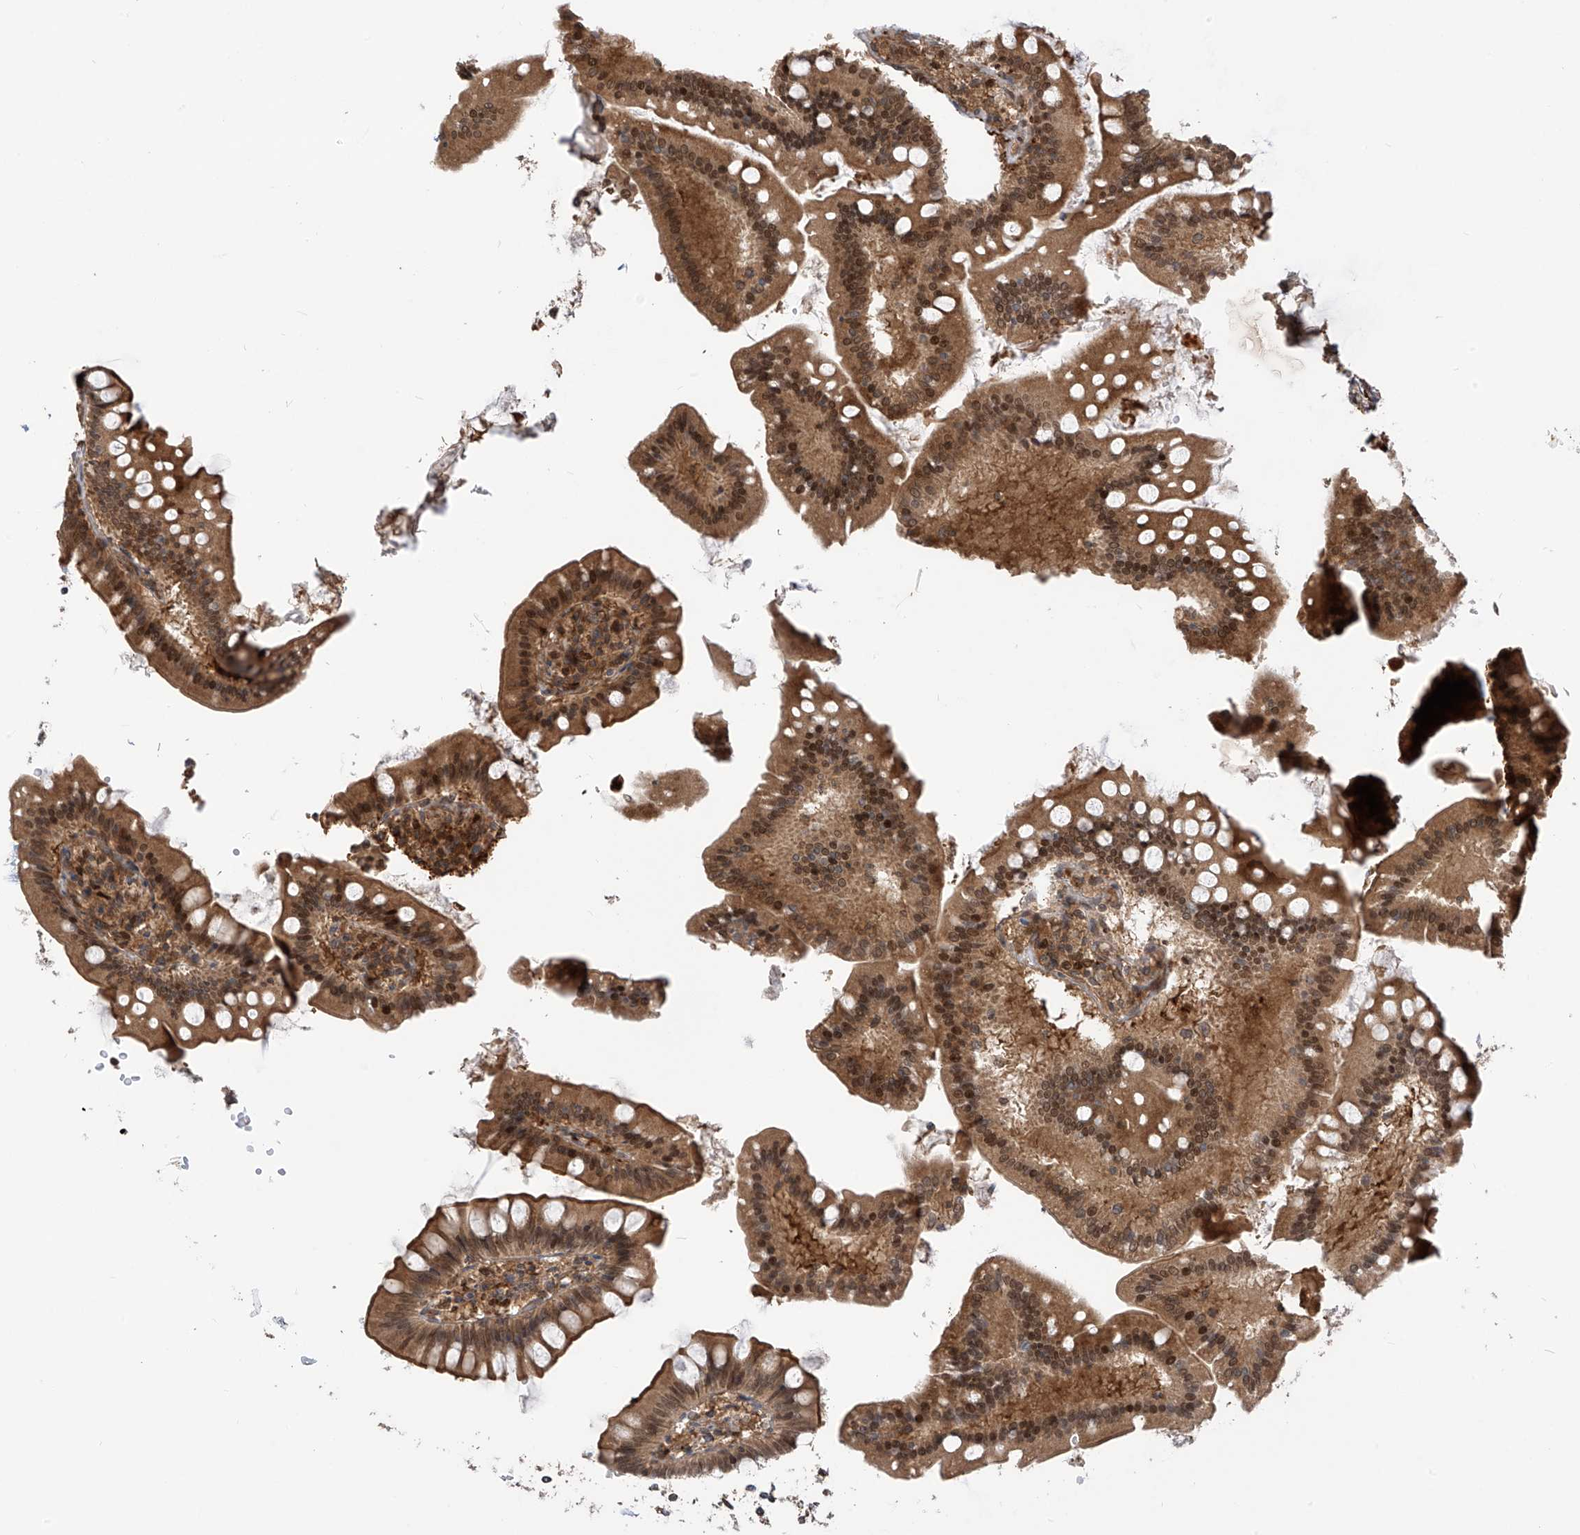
{"staining": {"intensity": "moderate", "quantity": ">75%", "location": "cytoplasmic/membranous,nuclear"}, "tissue": "small intestine", "cell_type": "Glandular cells", "image_type": "normal", "snomed": [{"axis": "morphology", "description": "Normal tissue, NOS"}, {"axis": "topography", "description": "Small intestine"}], "caption": "Immunohistochemistry of benign small intestine reveals medium levels of moderate cytoplasmic/membranous,nuclear expression in about >75% of glandular cells.", "gene": "ATAD2B", "patient": {"sex": "male", "age": 7}}